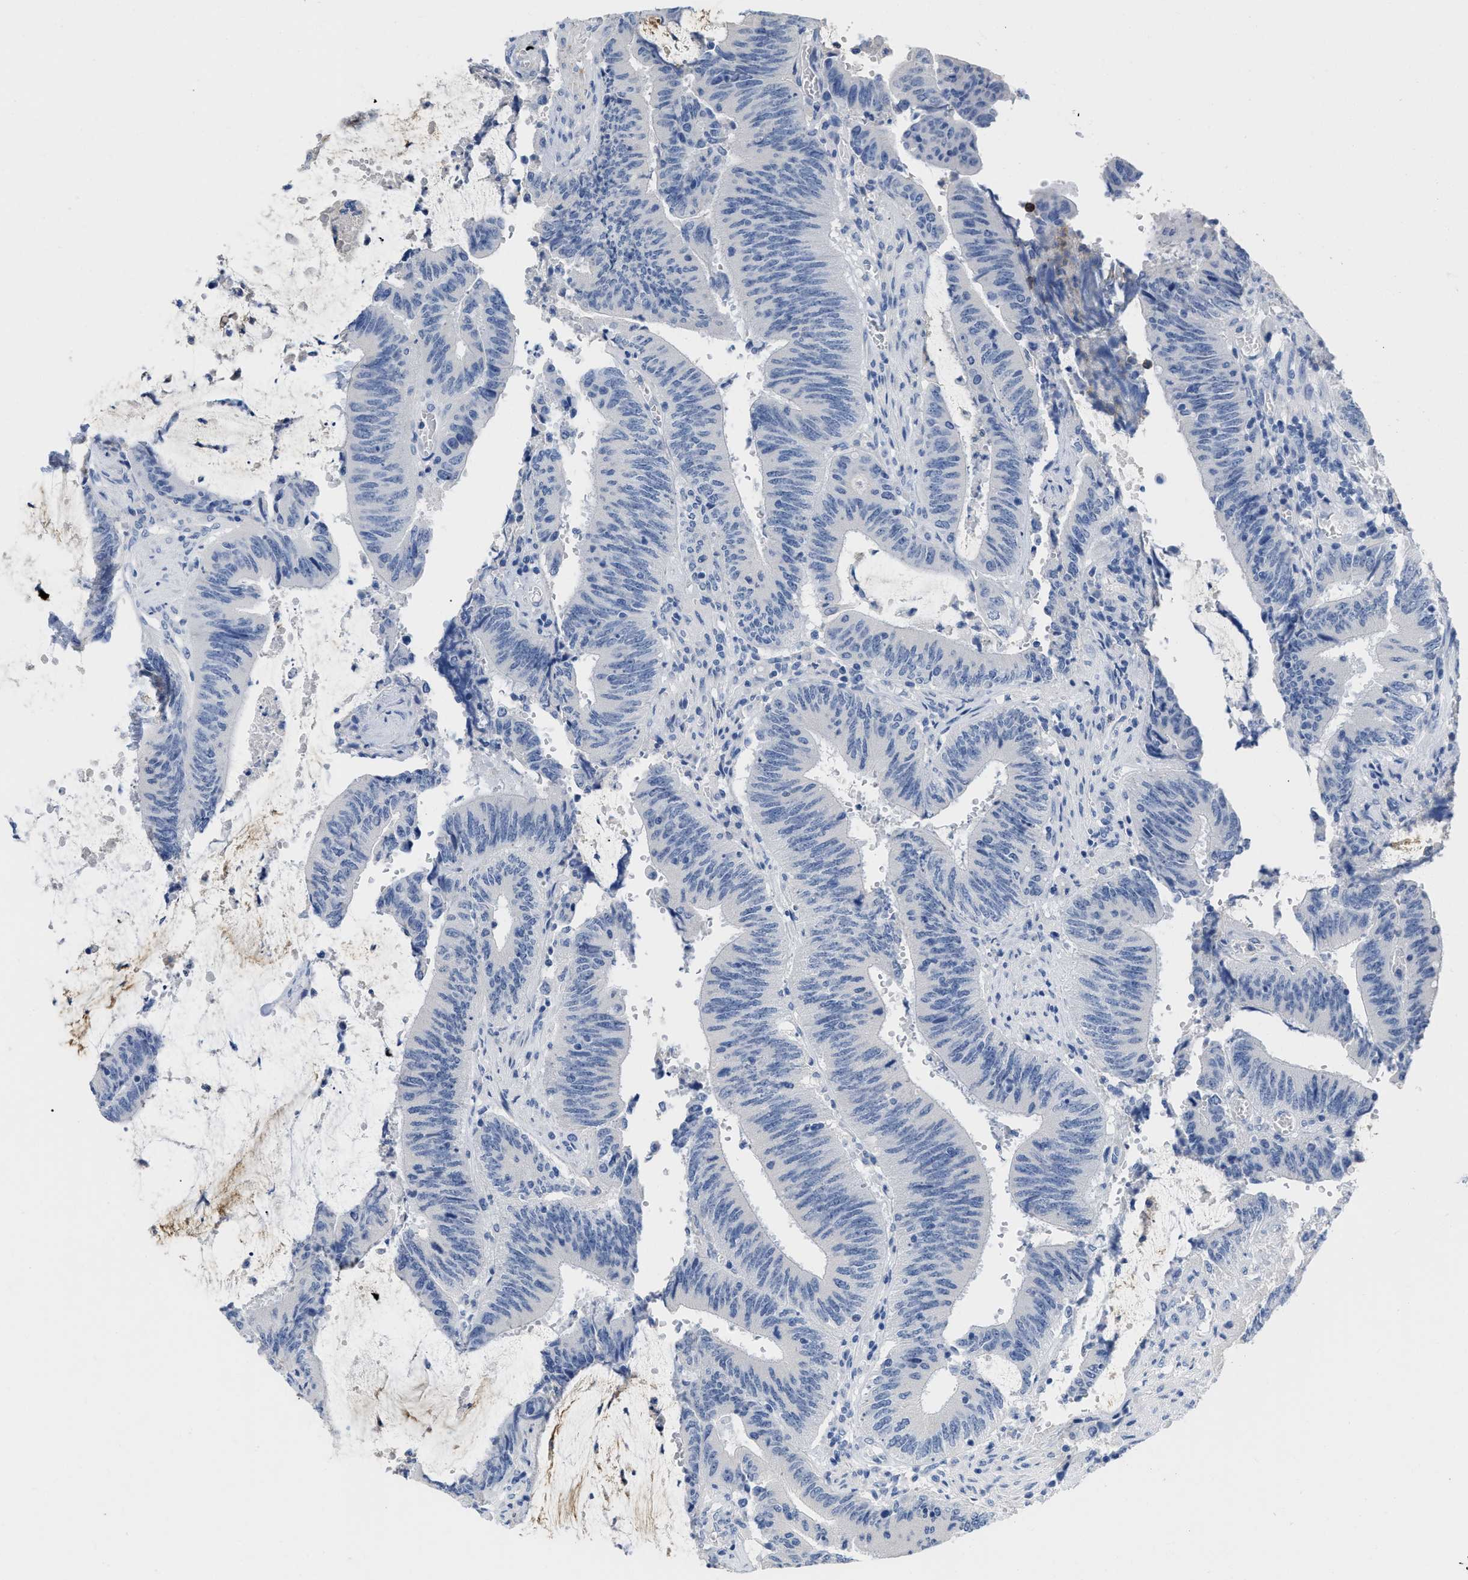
{"staining": {"intensity": "negative", "quantity": "none", "location": "none"}, "tissue": "colorectal cancer", "cell_type": "Tumor cells", "image_type": "cancer", "snomed": [{"axis": "morphology", "description": "Normal tissue, NOS"}, {"axis": "morphology", "description": "Adenocarcinoma, NOS"}, {"axis": "topography", "description": "Rectum"}], "caption": "This image is of colorectal cancer stained with immunohistochemistry (IHC) to label a protein in brown with the nuclei are counter-stained blue. There is no positivity in tumor cells.", "gene": "CR1", "patient": {"sex": "female", "age": 66}}